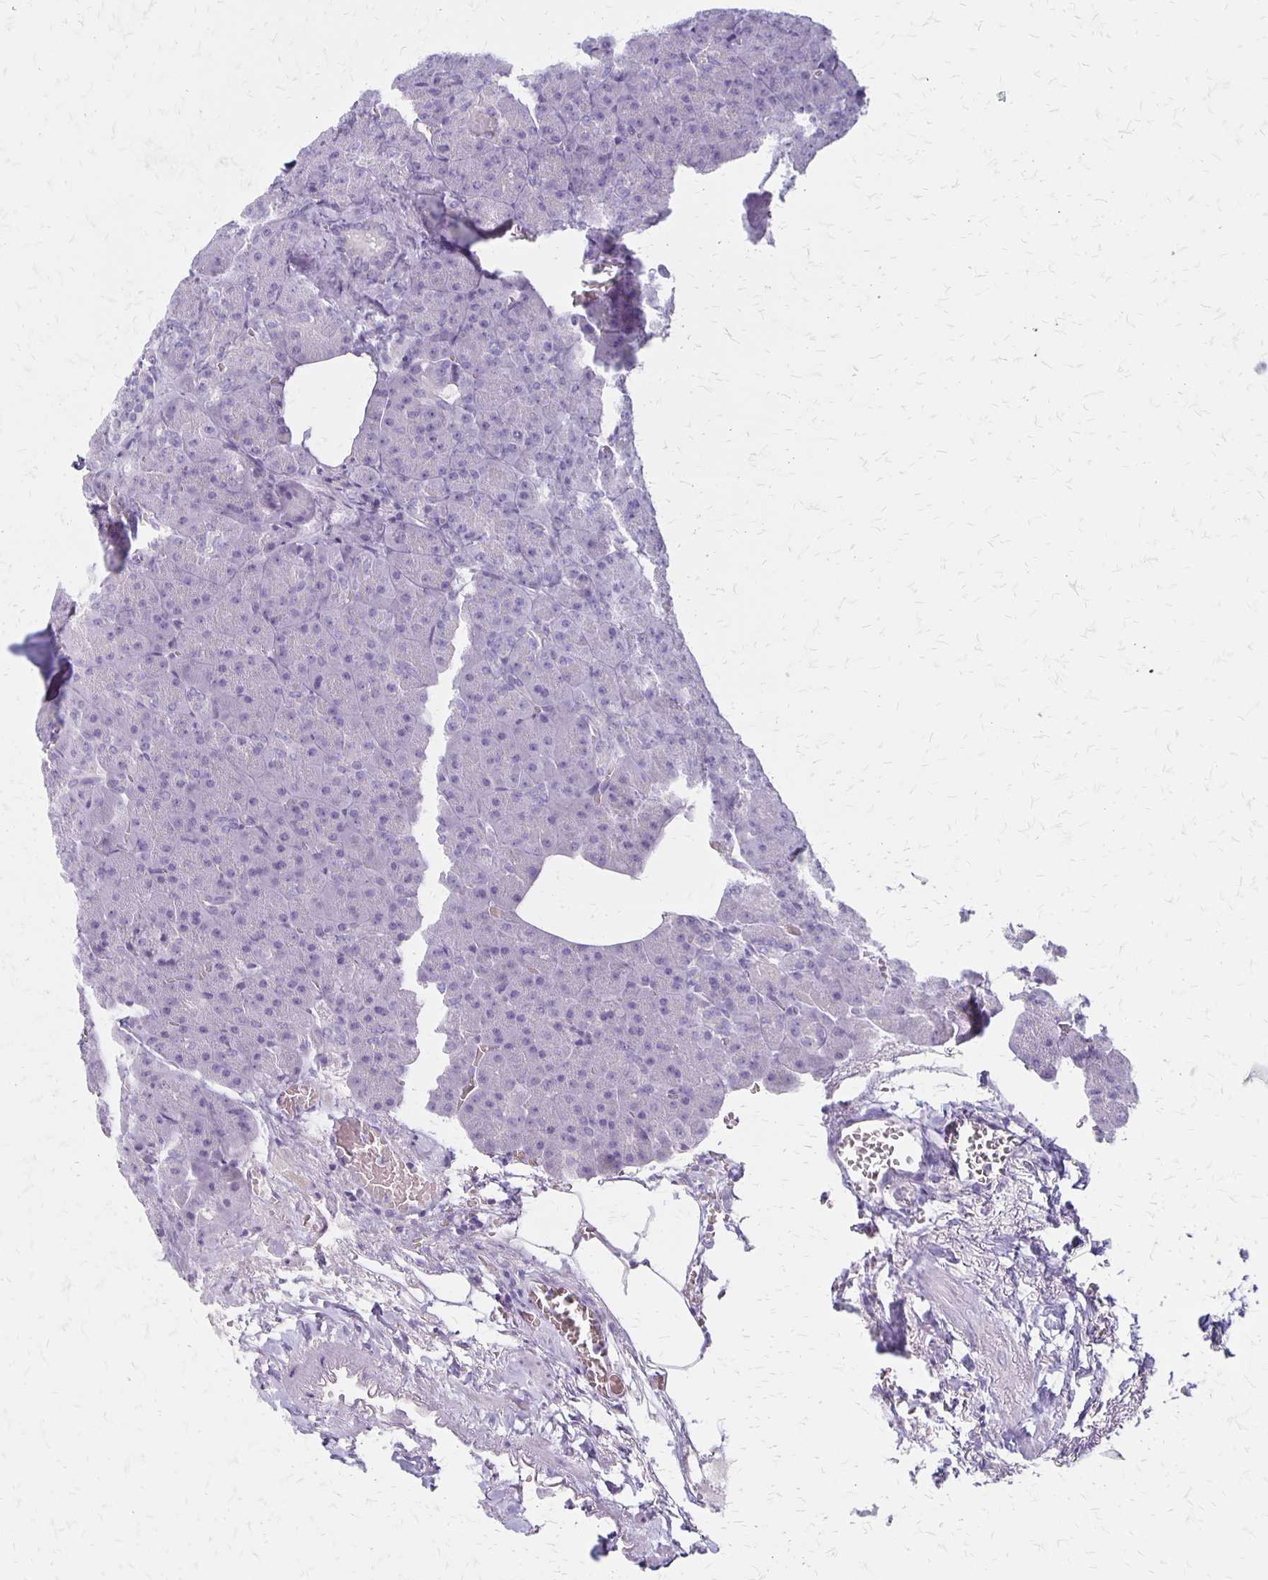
{"staining": {"intensity": "negative", "quantity": "none", "location": "none"}, "tissue": "pancreas", "cell_type": "Exocrine glandular cells", "image_type": "normal", "snomed": [{"axis": "morphology", "description": "Normal tissue, NOS"}, {"axis": "topography", "description": "Pancreas"}], "caption": "IHC image of benign pancreas: human pancreas stained with DAB exhibits no significant protein expression in exocrine glandular cells.", "gene": "HOMER1", "patient": {"sex": "female", "age": 74}}